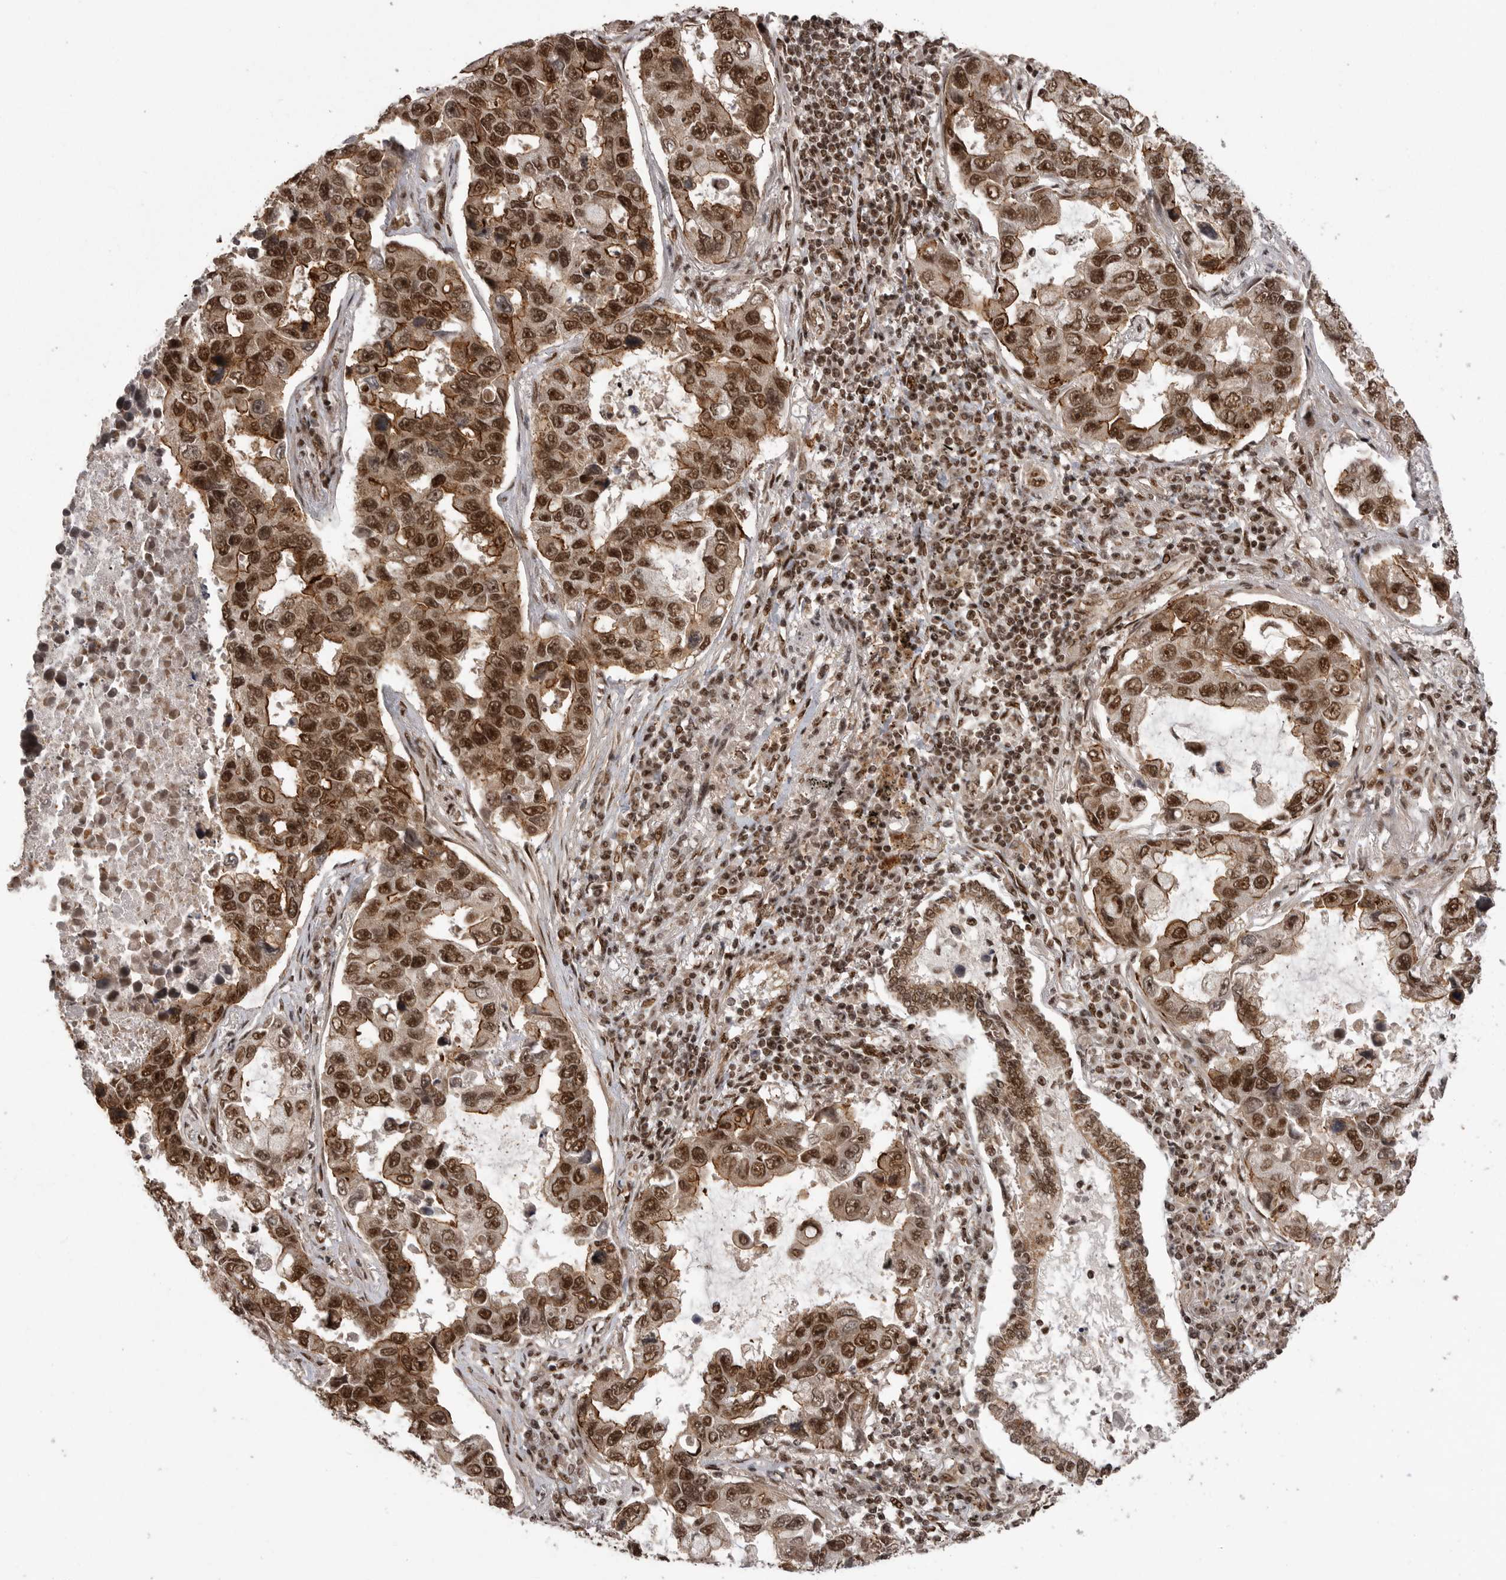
{"staining": {"intensity": "strong", "quantity": ">75%", "location": "cytoplasmic/membranous,nuclear"}, "tissue": "lung cancer", "cell_type": "Tumor cells", "image_type": "cancer", "snomed": [{"axis": "morphology", "description": "Adenocarcinoma, NOS"}, {"axis": "topography", "description": "Lung"}], "caption": "Strong cytoplasmic/membranous and nuclear expression is identified in about >75% of tumor cells in adenocarcinoma (lung).", "gene": "PPP1R8", "patient": {"sex": "male", "age": 64}}